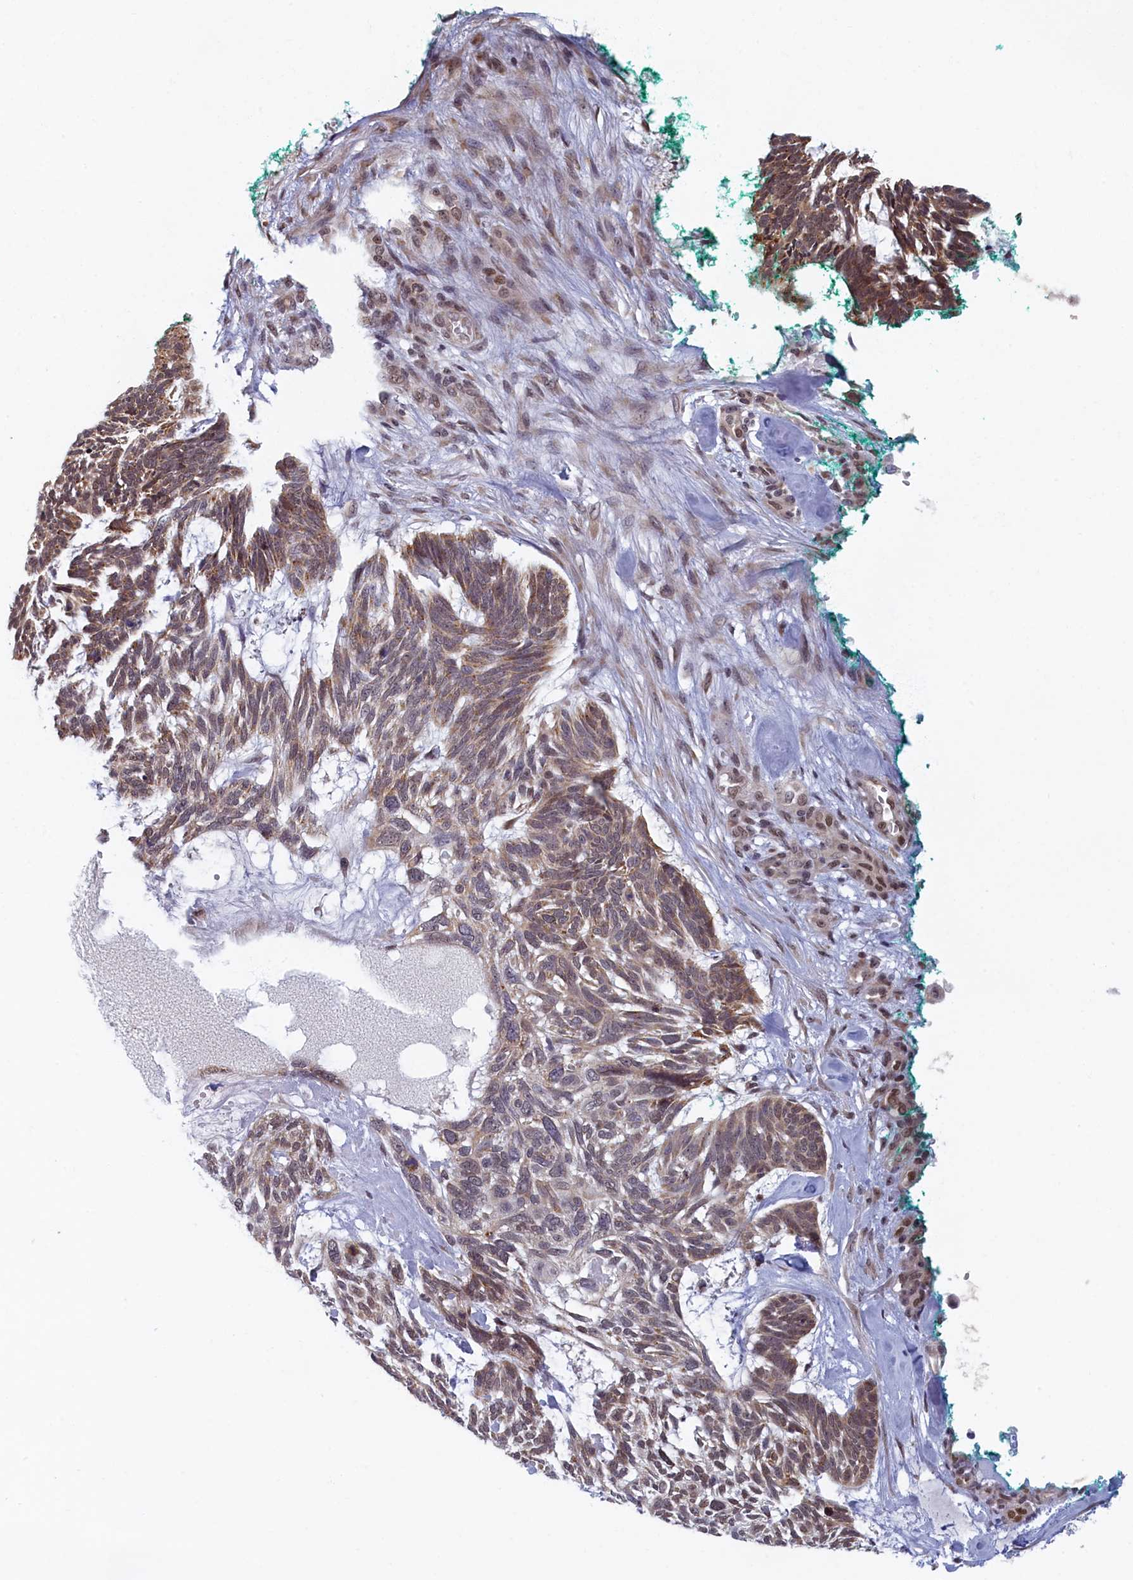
{"staining": {"intensity": "weak", "quantity": ">75%", "location": "cytoplasmic/membranous"}, "tissue": "skin cancer", "cell_type": "Tumor cells", "image_type": "cancer", "snomed": [{"axis": "morphology", "description": "Basal cell carcinoma"}, {"axis": "topography", "description": "Skin"}], "caption": "A micrograph of skin basal cell carcinoma stained for a protein demonstrates weak cytoplasmic/membranous brown staining in tumor cells.", "gene": "DNAJC17", "patient": {"sex": "male", "age": 88}}